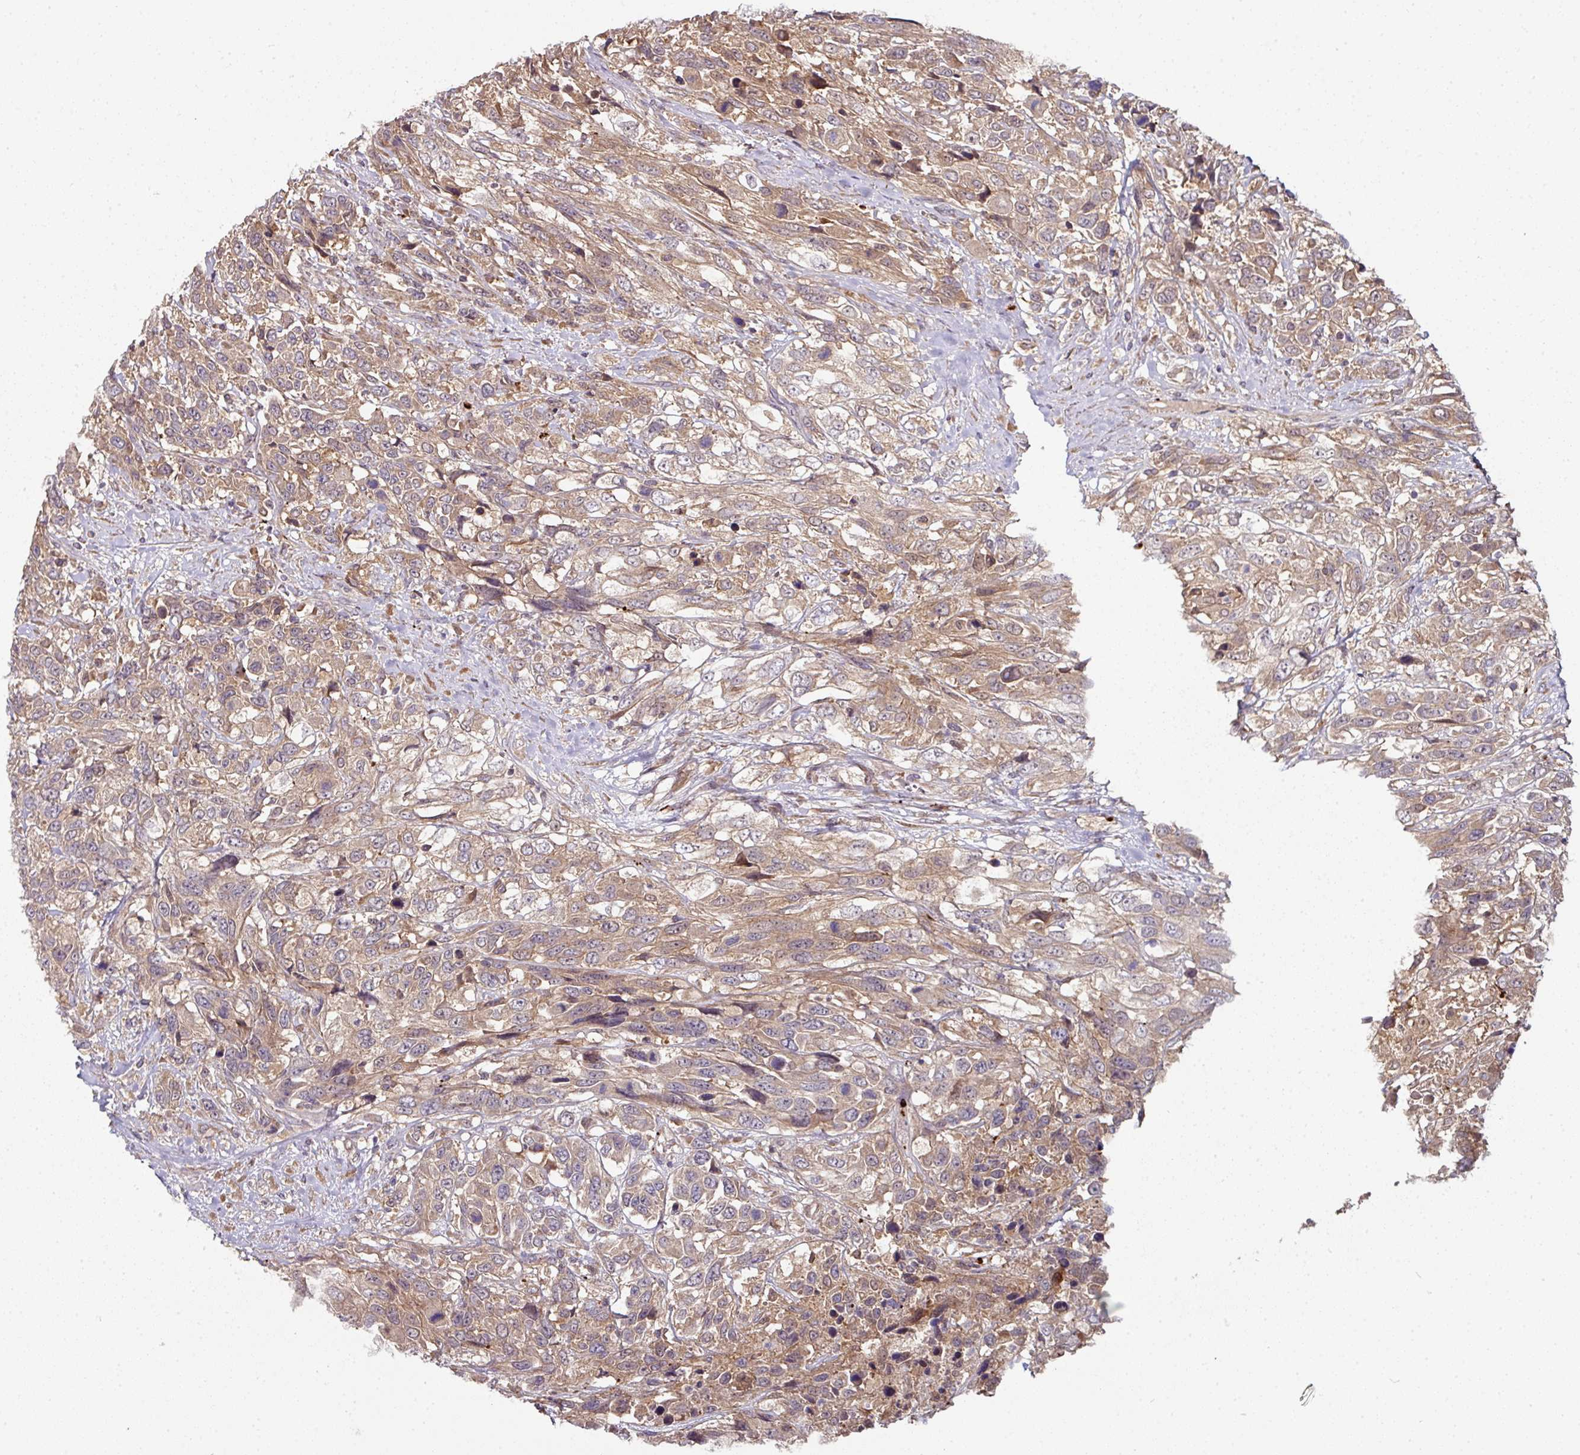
{"staining": {"intensity": "moderate", "quantity": ">75%", "location": "cytoplasmic/membranous"}, "tissue": "urothelial cancer", "cell_type": "Tumor cells", "image_type": "cancer", "snomed": [{"axis": "morphology", "description": "Urothelial carcinoma, High grade"}, {"axis": "topography", "description": "Urinary bladder"}], "caption": "Immunohistochemistry histopathology image of urothelial carcinoma (high-grade) stained for a protein (brown), which displays medium levels of moderate cytoplasmic/membranous expression in approximately >75% of tumor cells.", "gene": "CTDSP2", "patient": {"sex": "female", "age": 70}}